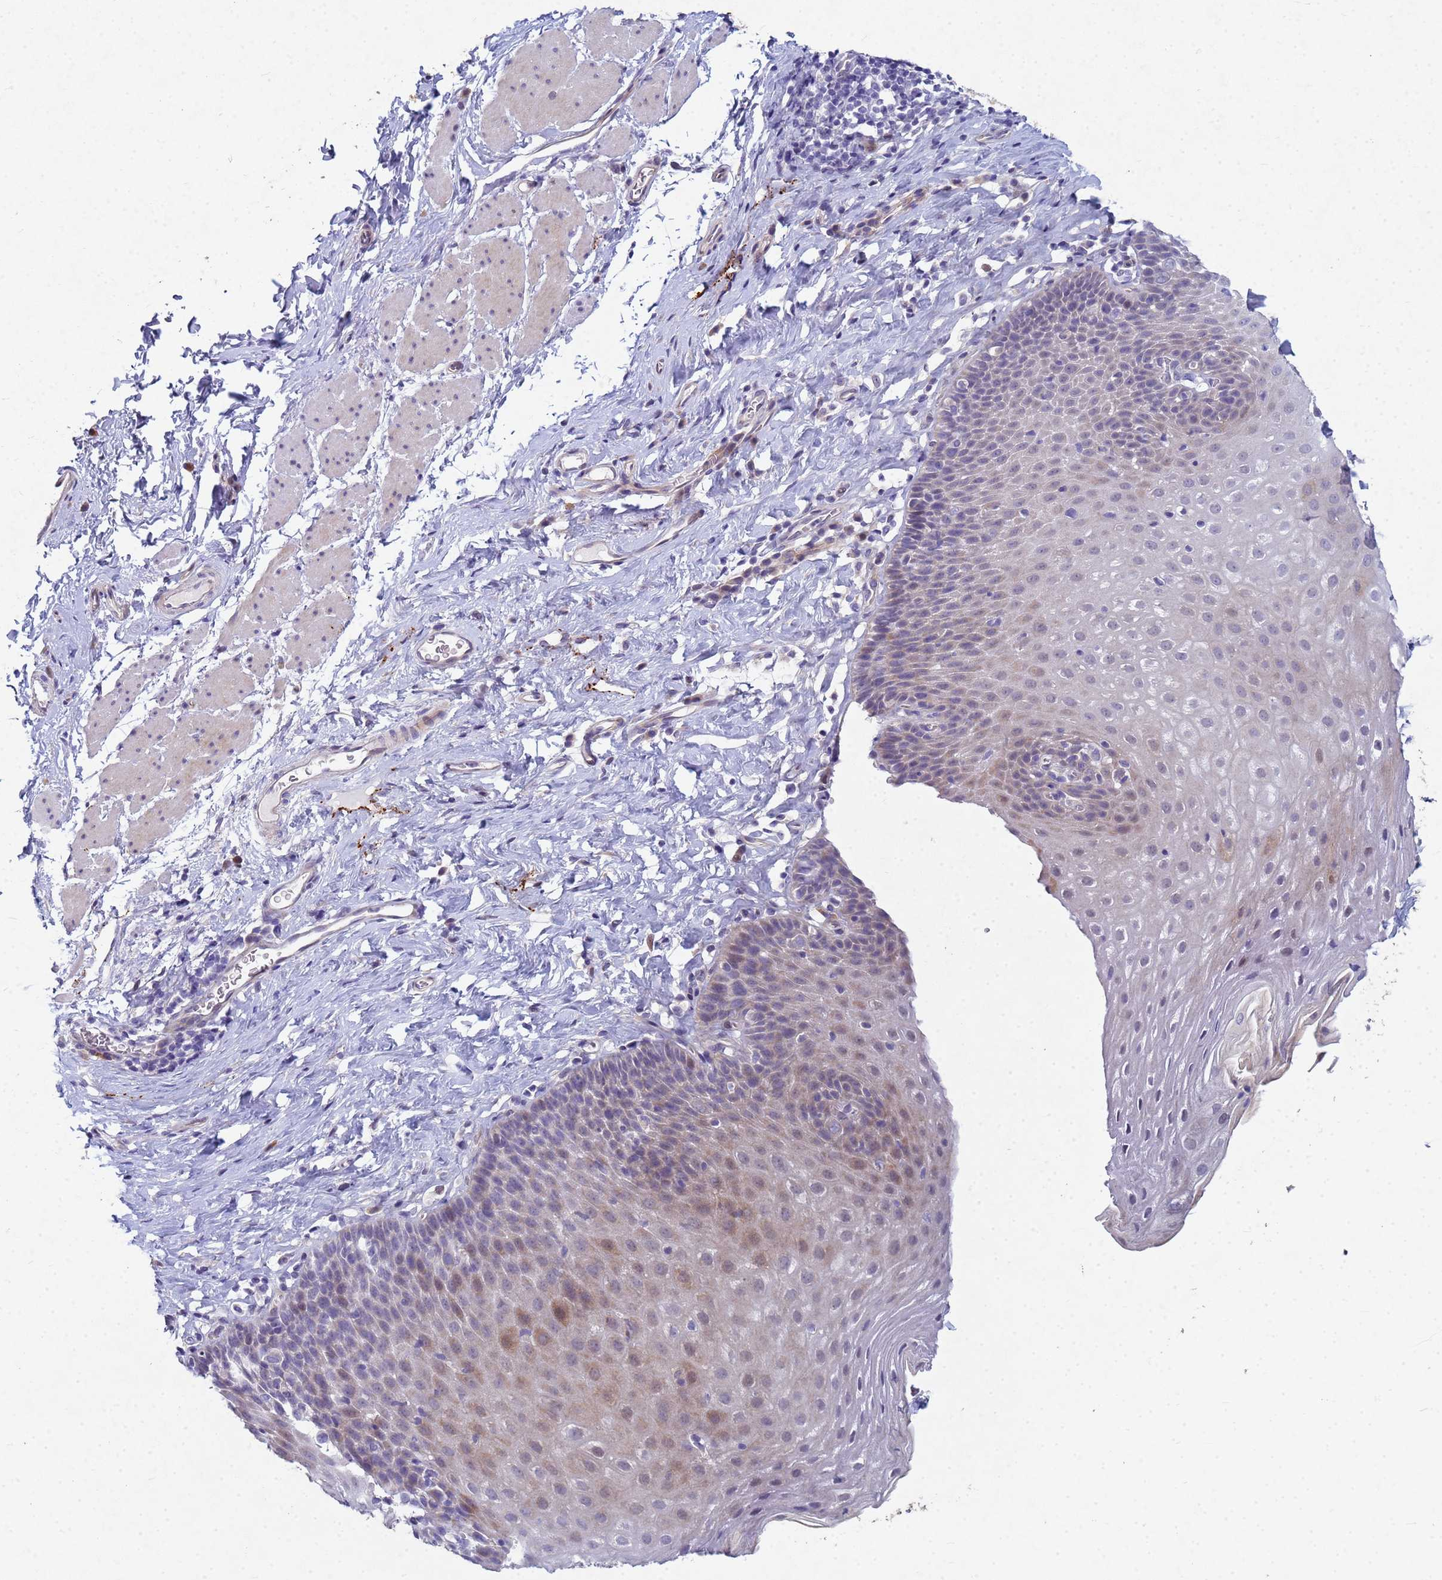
{"staining": {"intensity": "moderate", "quantity": "<25%", "location": "cytoplasmic/membranous"}, "tissue": "esophagus", "cell_type": "Squamous epithelial cells", "image_type": "normal", "snomed": [{"axis": "morphology", "description": "Normal tissue, NOS"}, {"axis": "topography", "description": "Esophagus"}], "caption": "Squamous epithelial cells display low levels of moderate cytoplasmic/membranous expression in about <25% of cells in normal esophagus.", "gene": "TNPO2", "patient": {"sex": "female", "age": 61}}